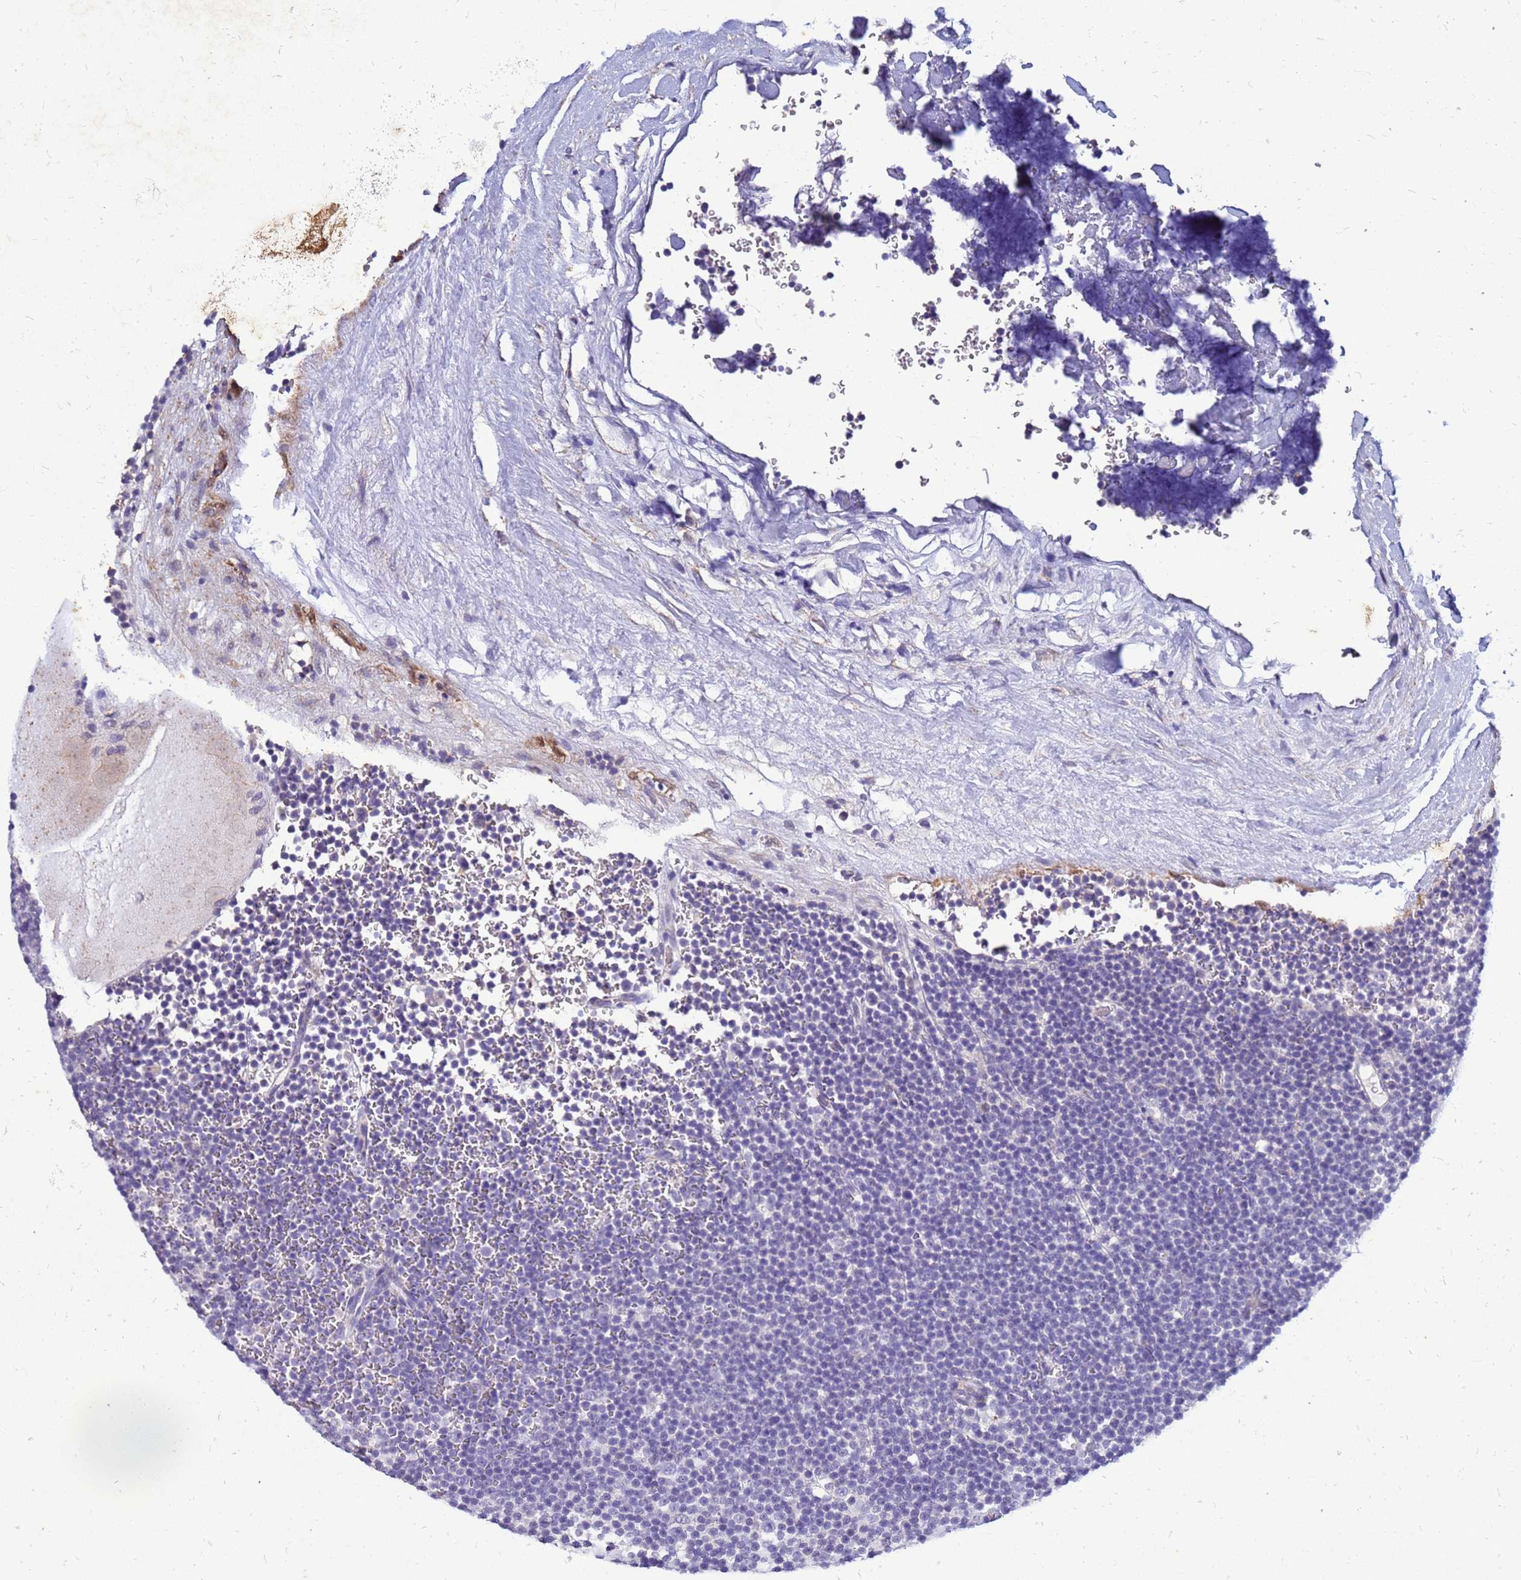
{"staining": {"intensity": "negative", "quantity": "none", "location": "none"}, "tissue": "lymphoma", "cell_type": "Tumor cells", "image_type": "cancer", "snomed": [{"axis": "morphology", "description": "Malignant lymphoma, non-Hodgkin's type, Low grade"}, {"axis": "topography", "description": "Lymph node"}], "caption": "Lymphoma was stained to show a protein in brown. There is no significant staining in tumor cells.", "gene": "AKR1C1", "patient": {"sex": "female", "age": 67}}